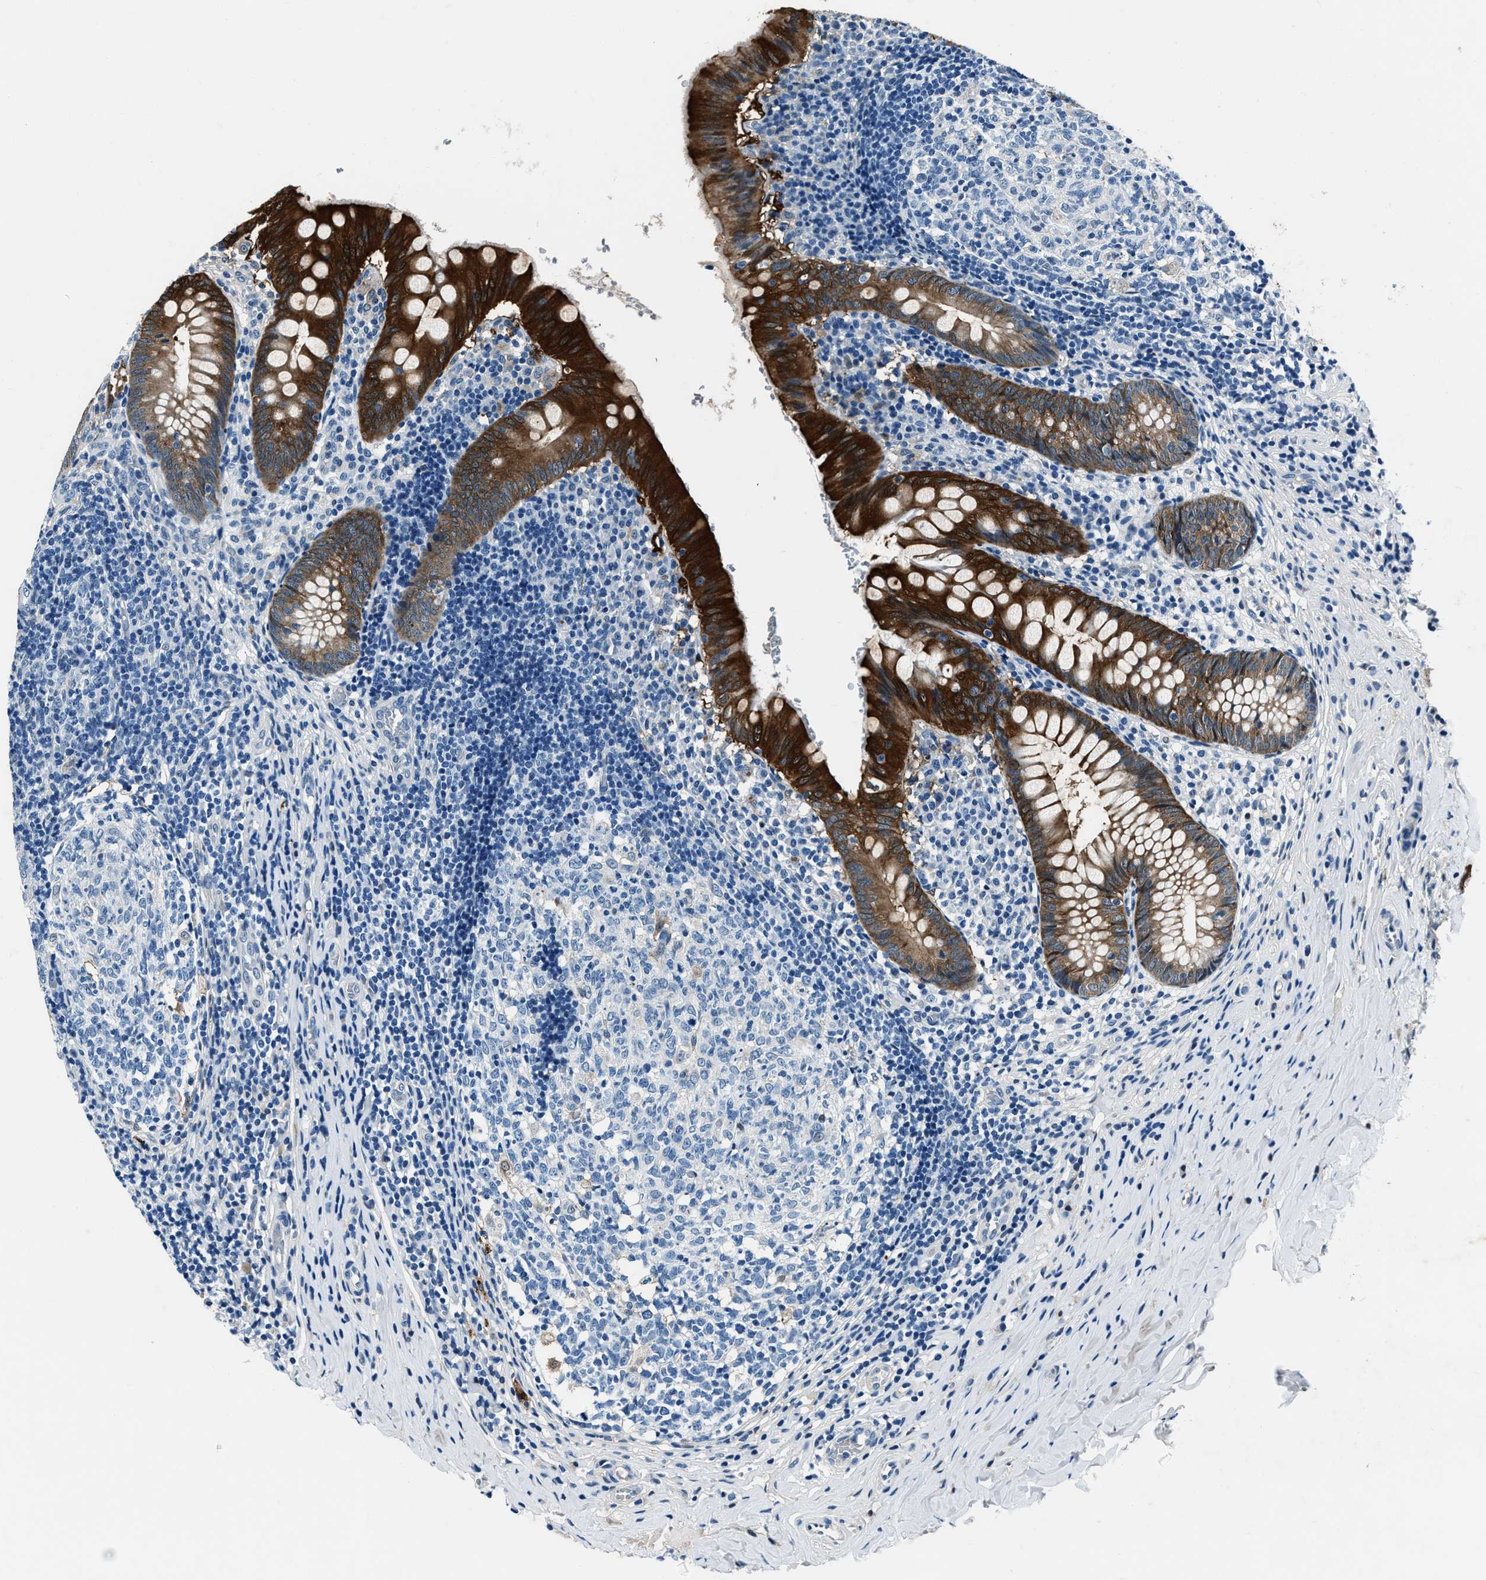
{"staining": {"intensity": "strong", "quantity": ">75%", "location": "cytoplasmic/membranous"}, "tissue": "appendix", "cell_type": "Glandular cells", "image_type": "normal", "snomed": [{"axis": "morphology", "description": "Normal tissue, NOS"}, {"axis": "topography", "description": "Appendix"}], "caption": "A micrograph of human appendix stained for a protein displays strong cytoplasmic/membranous brown staining in glandular cells.", "gene": "PTPDC1", "patient": {"sex": "male", "age": 8}}